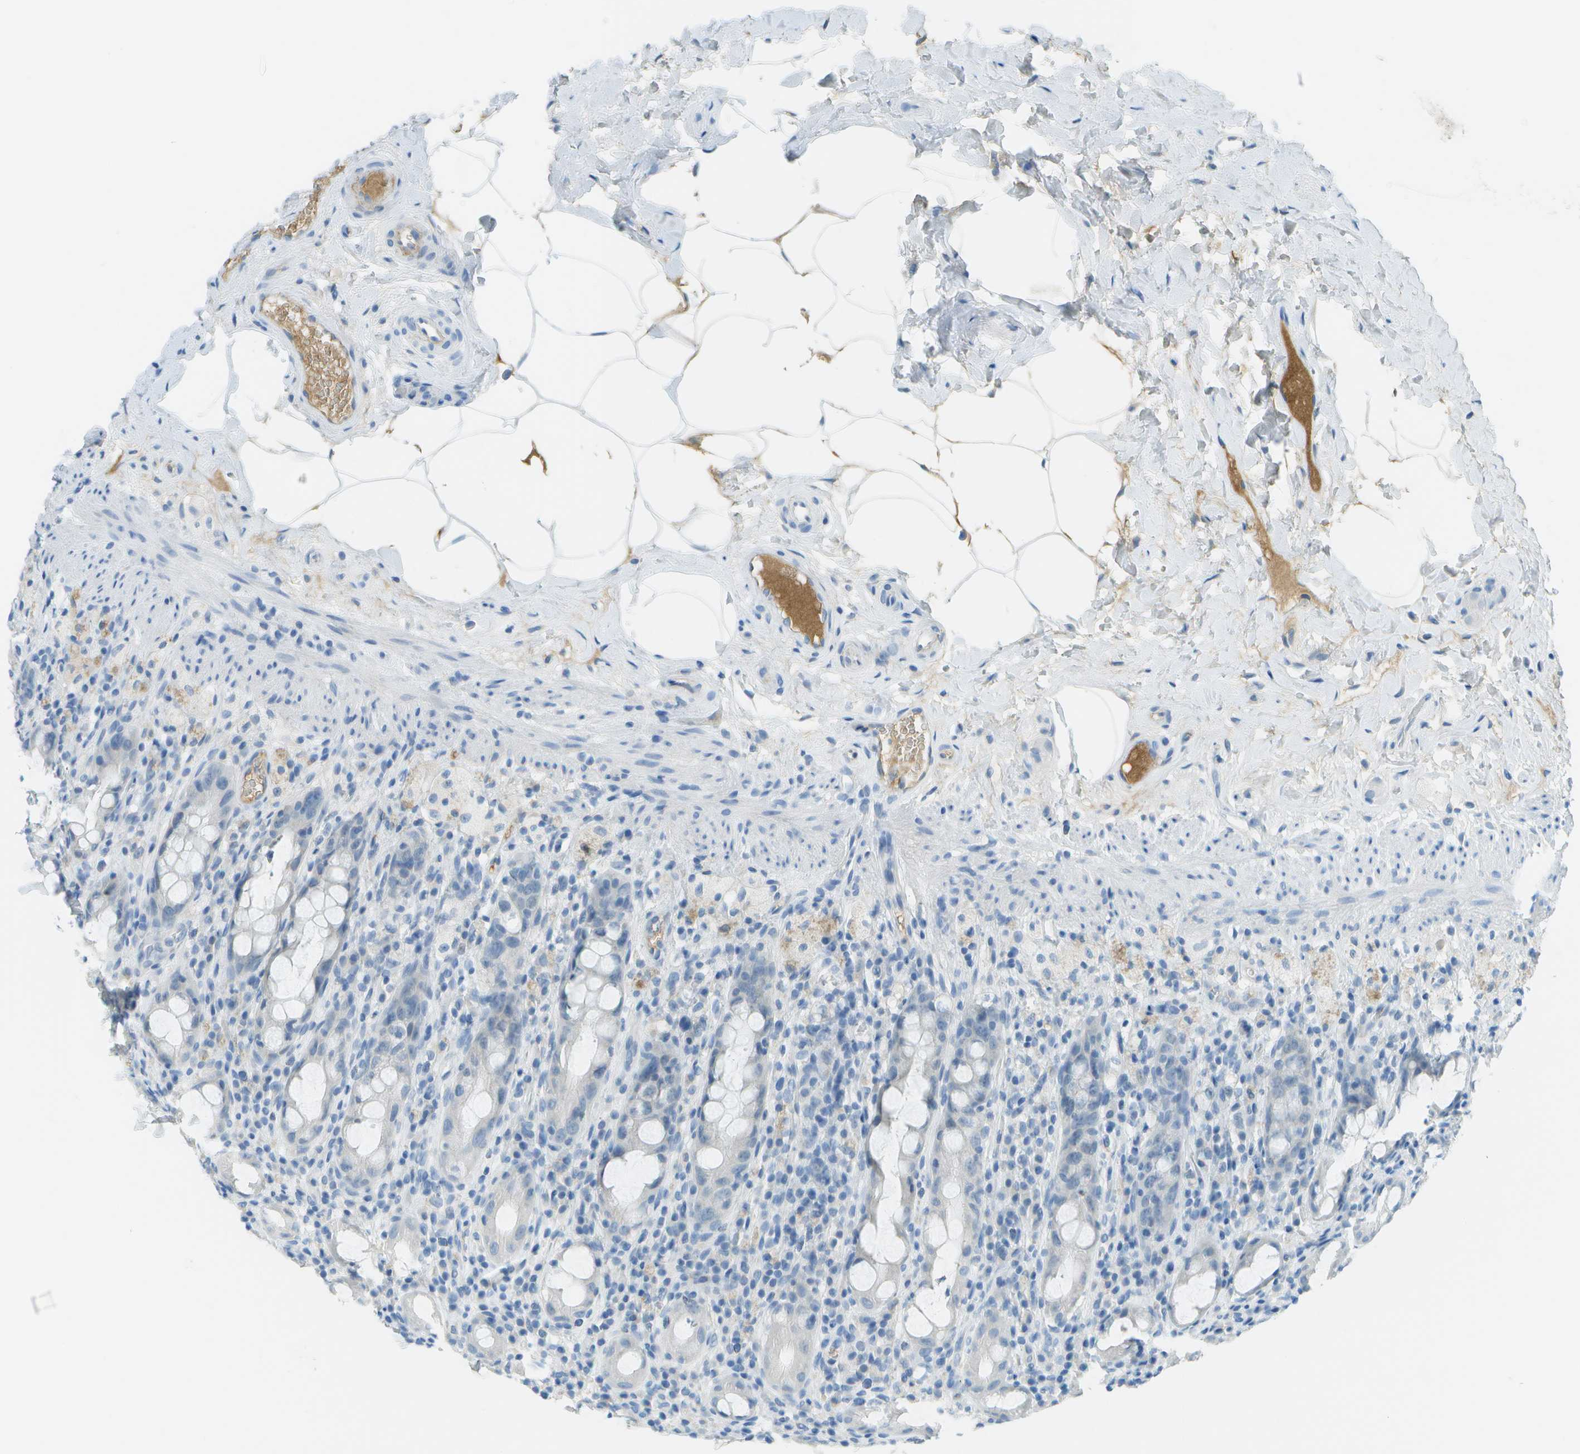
{"staining": {"intensity": "negative", "quantity": "none", "location": "none"}, "tissue": "rectum", "cell_type": "Glandular cells", "image_type": "normal", "snomed": [{"axis": "morphology", "description": "Normal tissue, NOS"}, {"axis": "topography", "description": "Rectum"}], "caption": "High magnification brightfield microscopy of unremarkable rectum stained with DAB (3,3'-diaminobenzidine) (brown) and counterstained with hematoxylin (blue): glandular cells show no significant positivity.", "gene": "C1S", "patient": {"sex": "male", "age": 44}}